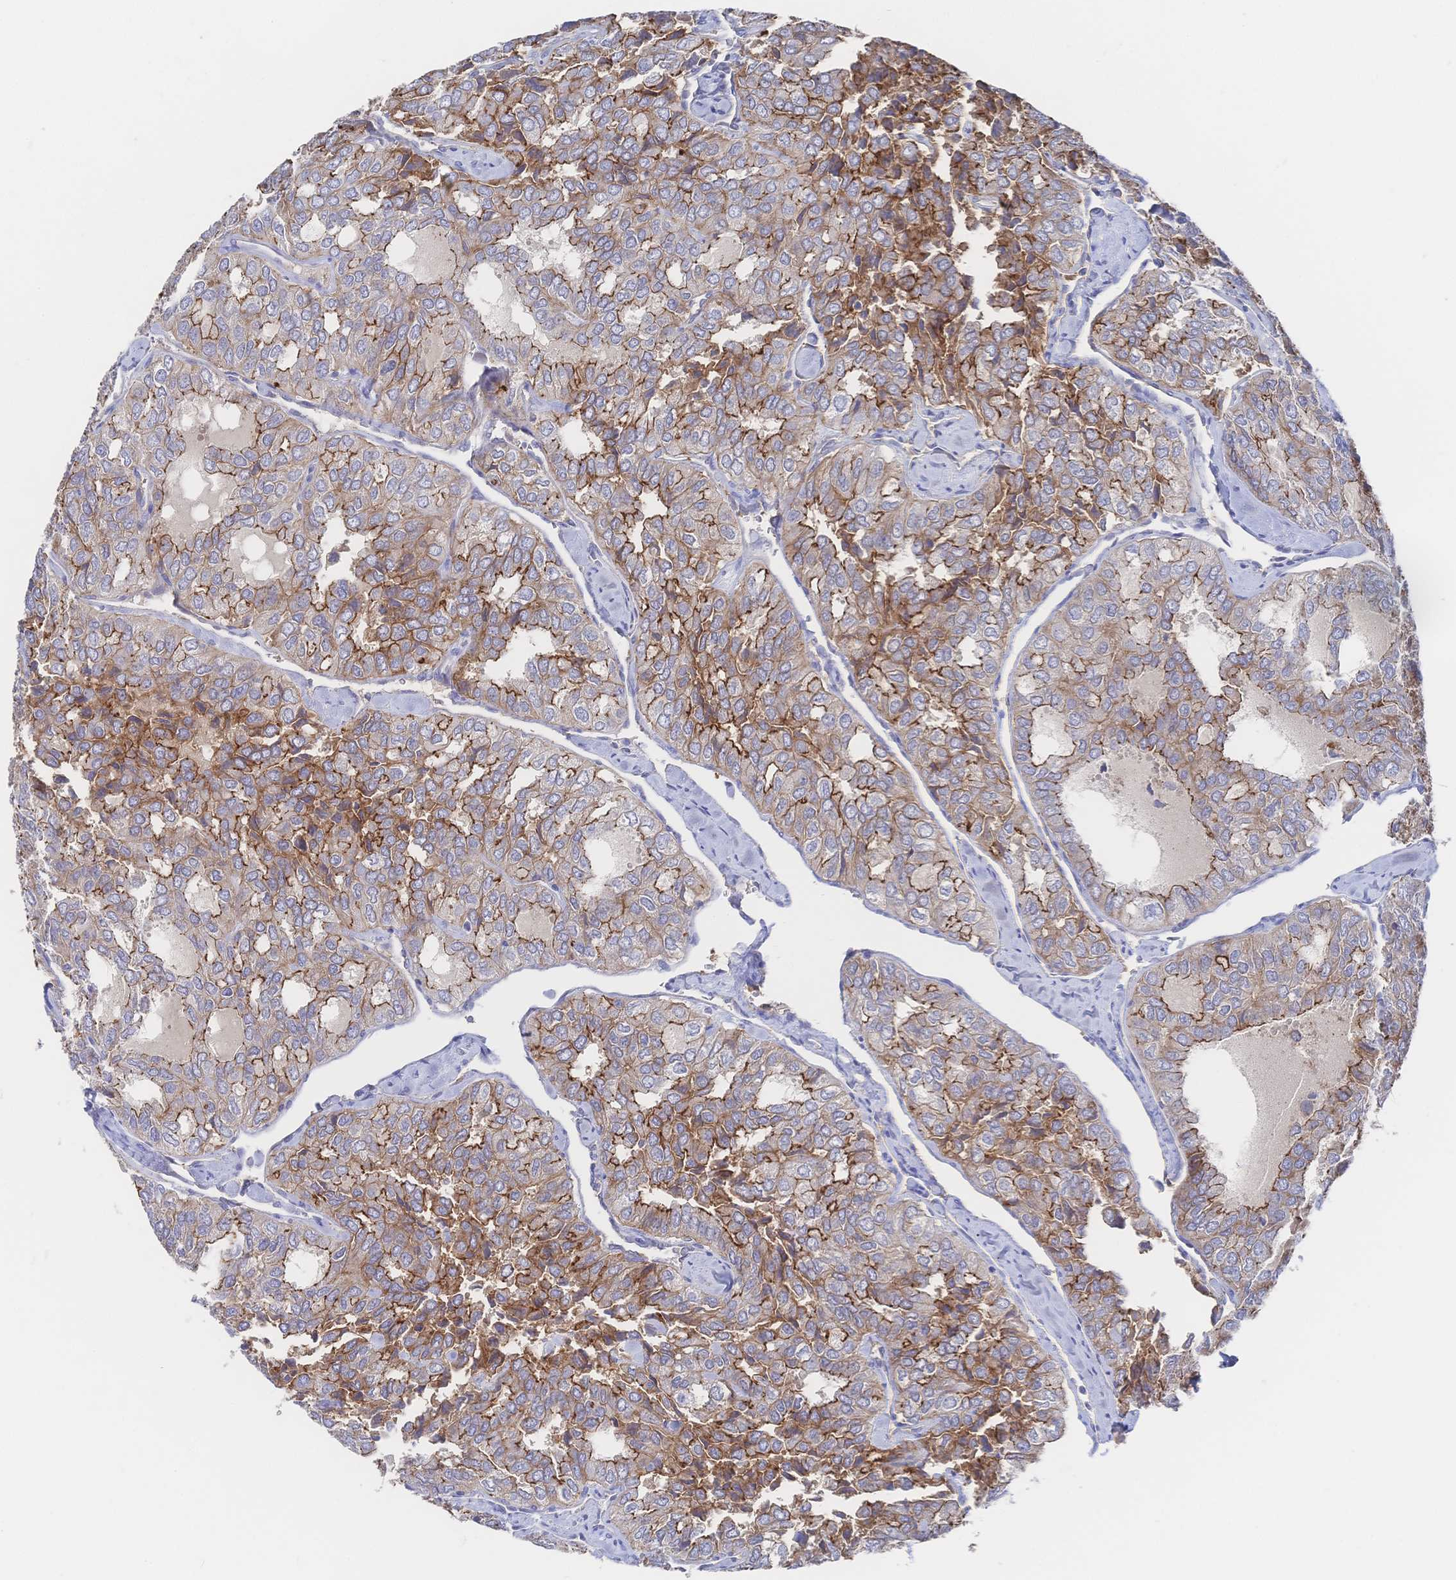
{"staining": {"intensity": "moderate", "quantity": ">75%", "location": "cytoplasmic/membranous"}, "tissue": "thyroid cancer", "cell_type": "Tumor cells", "image_type": "cancer", "snomed": [{"axis": "morphology", "description": "Follicular adenoma carcinoma, NOS"}, {"axis": "topography", "description": "Thyroid gland"}], "caption": "Immunohistochemical staining of human thyroid follicular adenoma carcinoma exhibits moderate cytoplasmic/membranous protein staining in about >75% of tumor cells.", "gene": "F11R", "patient": {"sex": "male", "age": 75}}